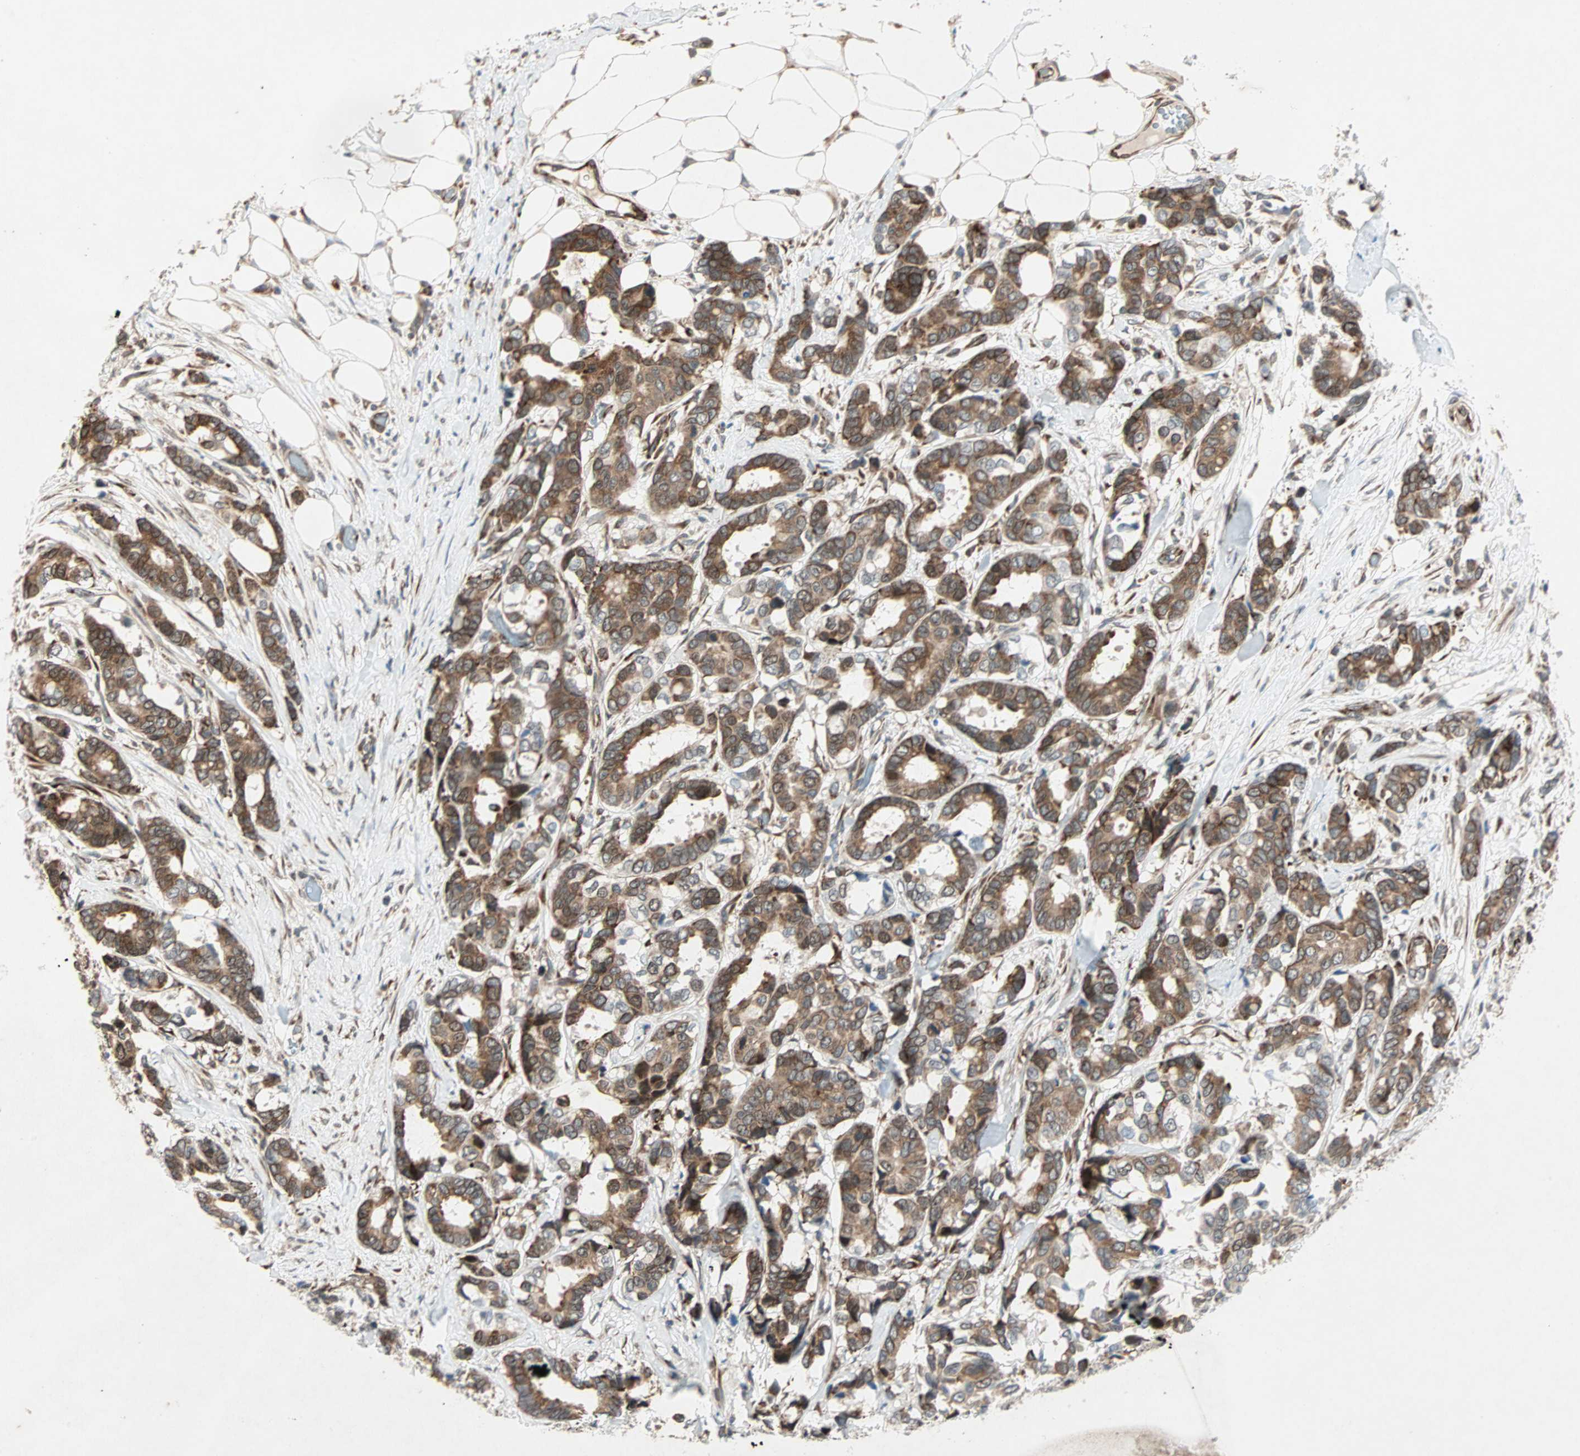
{"staining": {"intensity": "strong", "quantity": ">75%", "location": "cytoplasmic/membranous"}, "tissue": "breast cancer", "cell_type": "Tumor cells", "image_type": "cancer", "snomed": [{"axis": "morphology", "description": "Duct carcinoma"}, {"axis": "topography", "description": "Breast"}], "caption": "Brown immunohistochemical staining in human breast cancer exhibits strong cytoplasmic/membranous expression in about >75% of tumor cells.", "gene": "ZNF37A", "patient": {"sex": "female", "age": 87}}